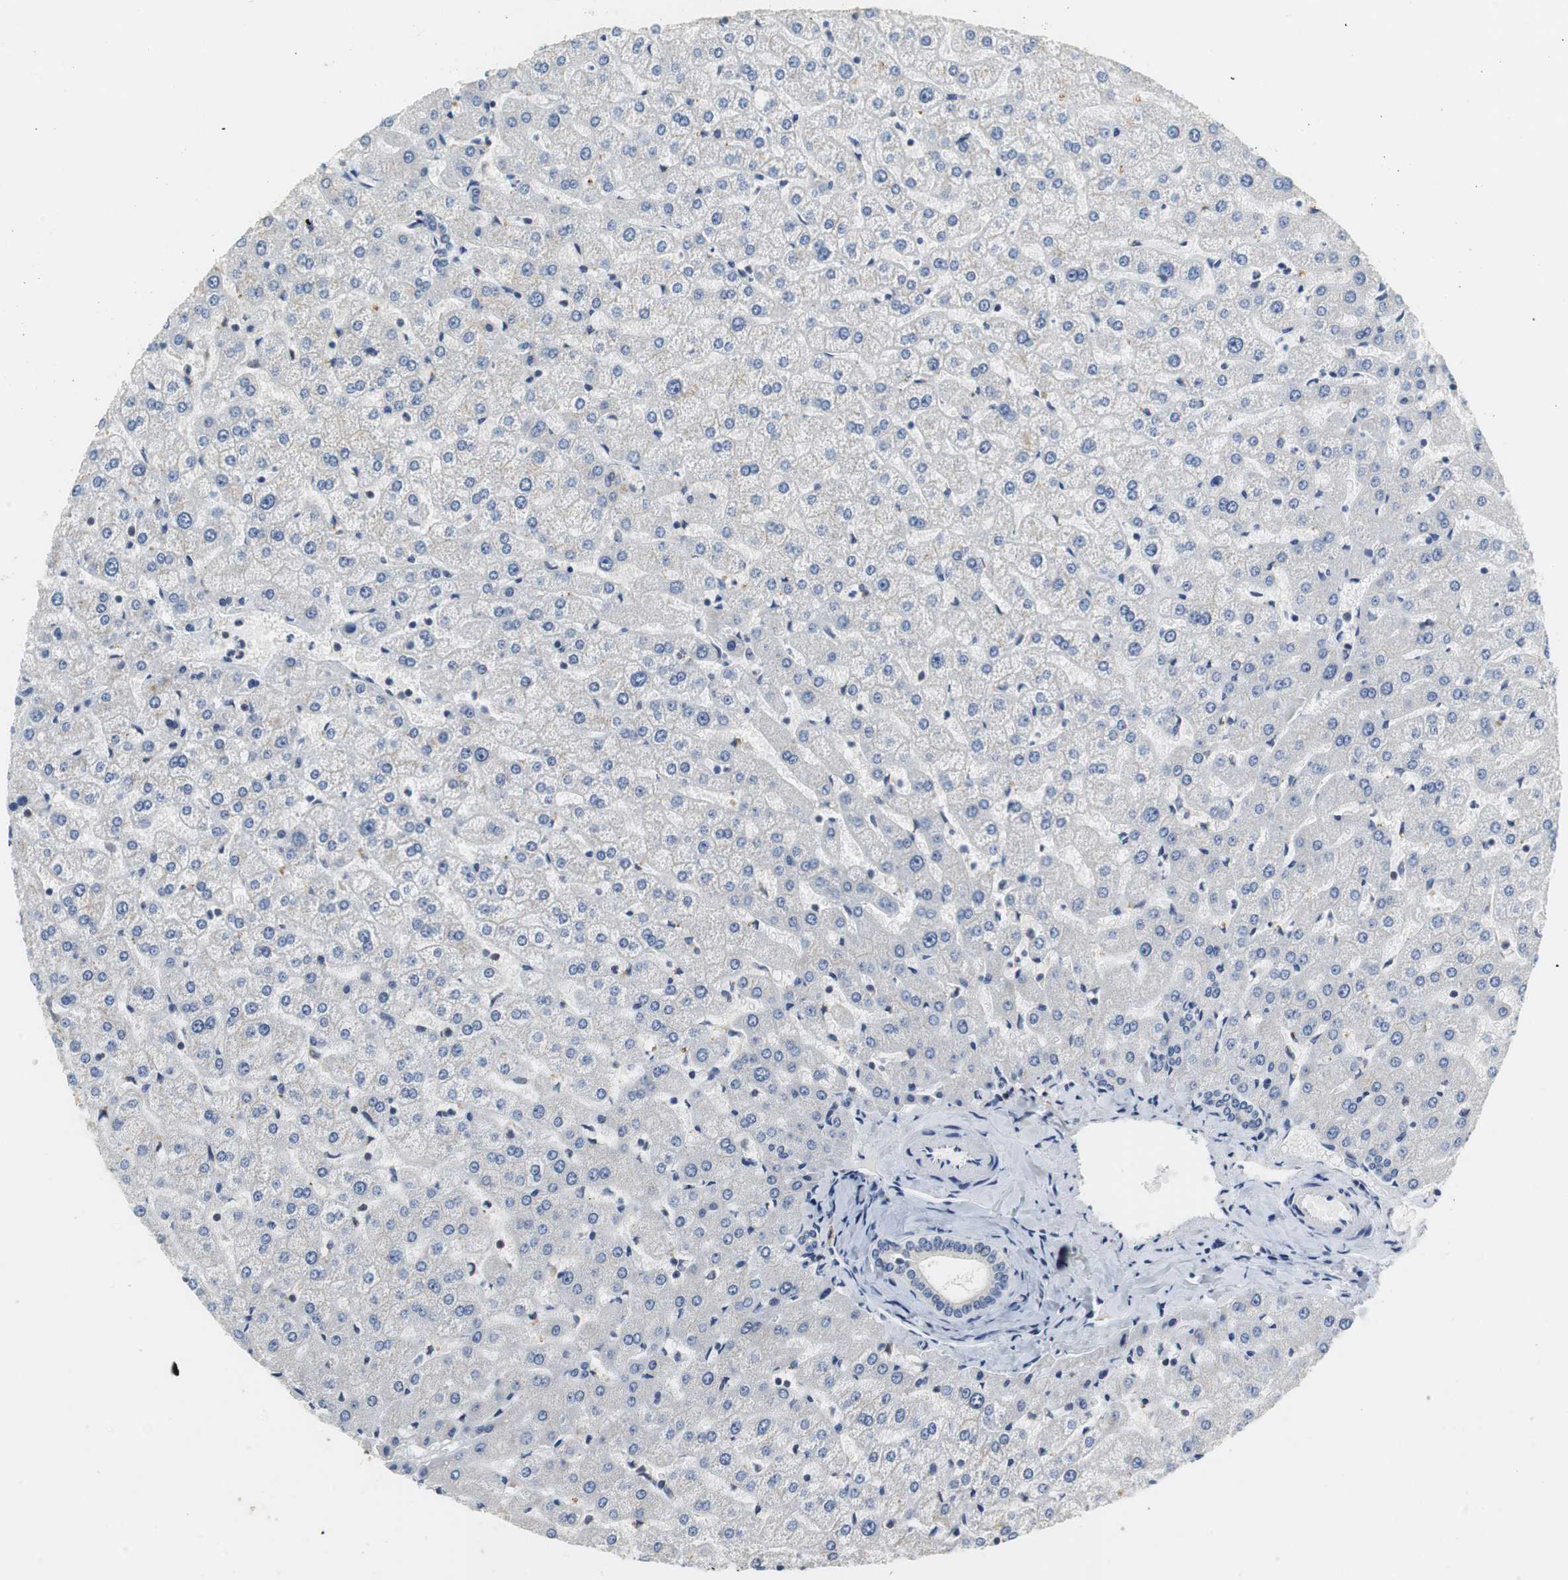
{"staining": {"intensity": "weak", "quantity": ">75%", "location": "cytoplasmic/membranous"}, "tissue": "liver", "cell_type": "Cholangiocytes", "image_type": "normal", "snomed": [{"axis": "morphology", "description": "Normal tissue, NOS"}, {"axis": "morphology", "description": "Fibrosis, NOS"}, {"axis": "topography", "description": "Liver"}], "caption": "IHC (DAB (3,3'-diaminobenzidine)) staining of normal human liver shows weak cytoplasmic/membranous protein positivity in about >75% of cholangiocytes.", "gene": "GSDMD", "patient": {"sex": "female", "age": 29}}